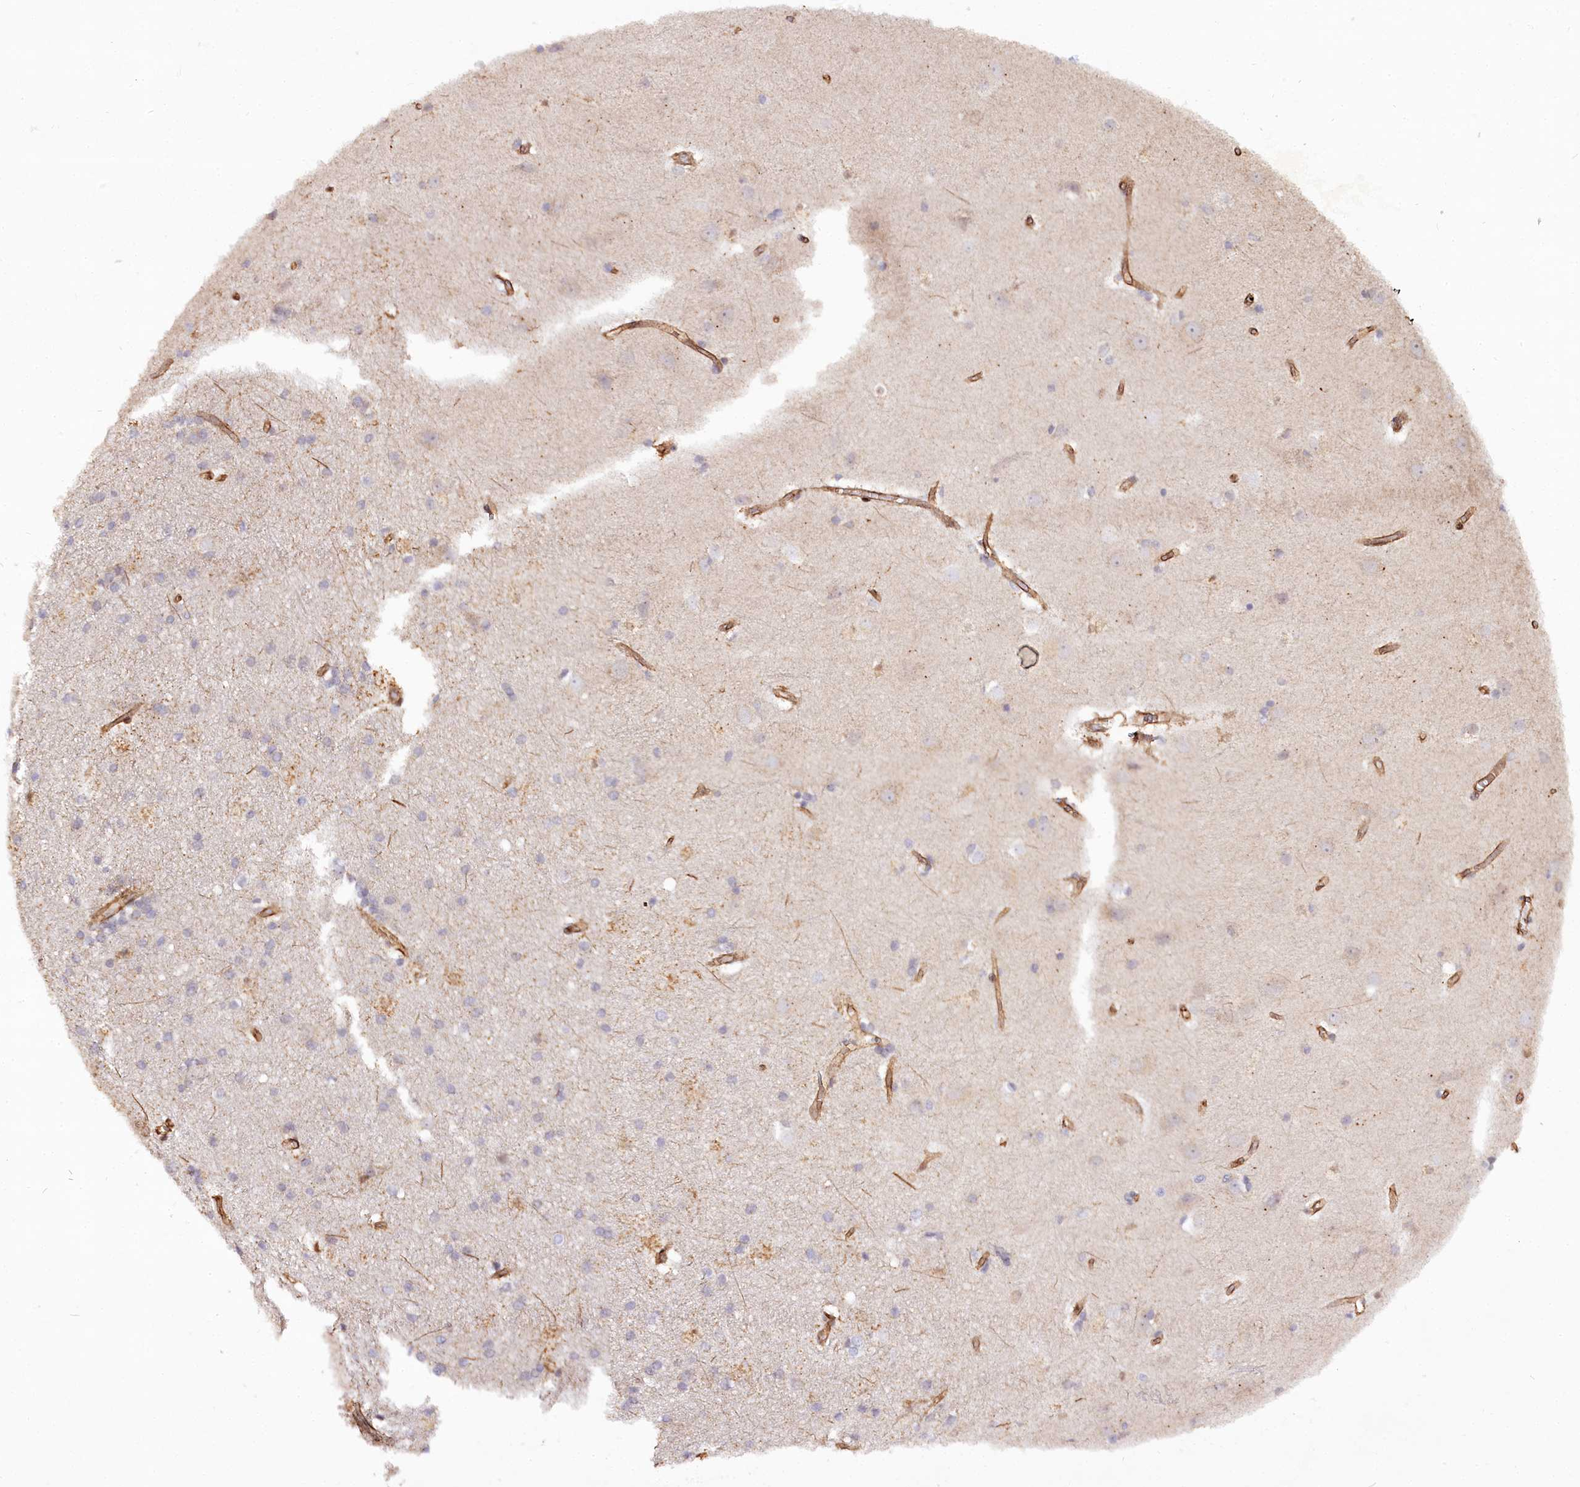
{"staining": {"intensity": "moderate", "quantity": ">75%", "location": "cytoplasmic/membranous,nuclear"}, "tissue": "cerebral cortex", "cell_type": "Endothelial cells", "image_type": "normal", "snomed": [{"axis": "morphology", "description": "Normal tissue, NOS"}, {"axis": "topography", "description": "Cerebral cortex"}], "caption": "Brown immunohistochemical staining in normal human cerebral cortex reveals moderate cytoplasmic/membranous,nuclear positivity in about >75% of endothelial cells. The staining is performed using DAB brown chromogen to label protein expression. The nuclei are counter-stained blue using hematoxylin.", "gene": "COPG1", "patient": {"sex": "male", "age": 54}}